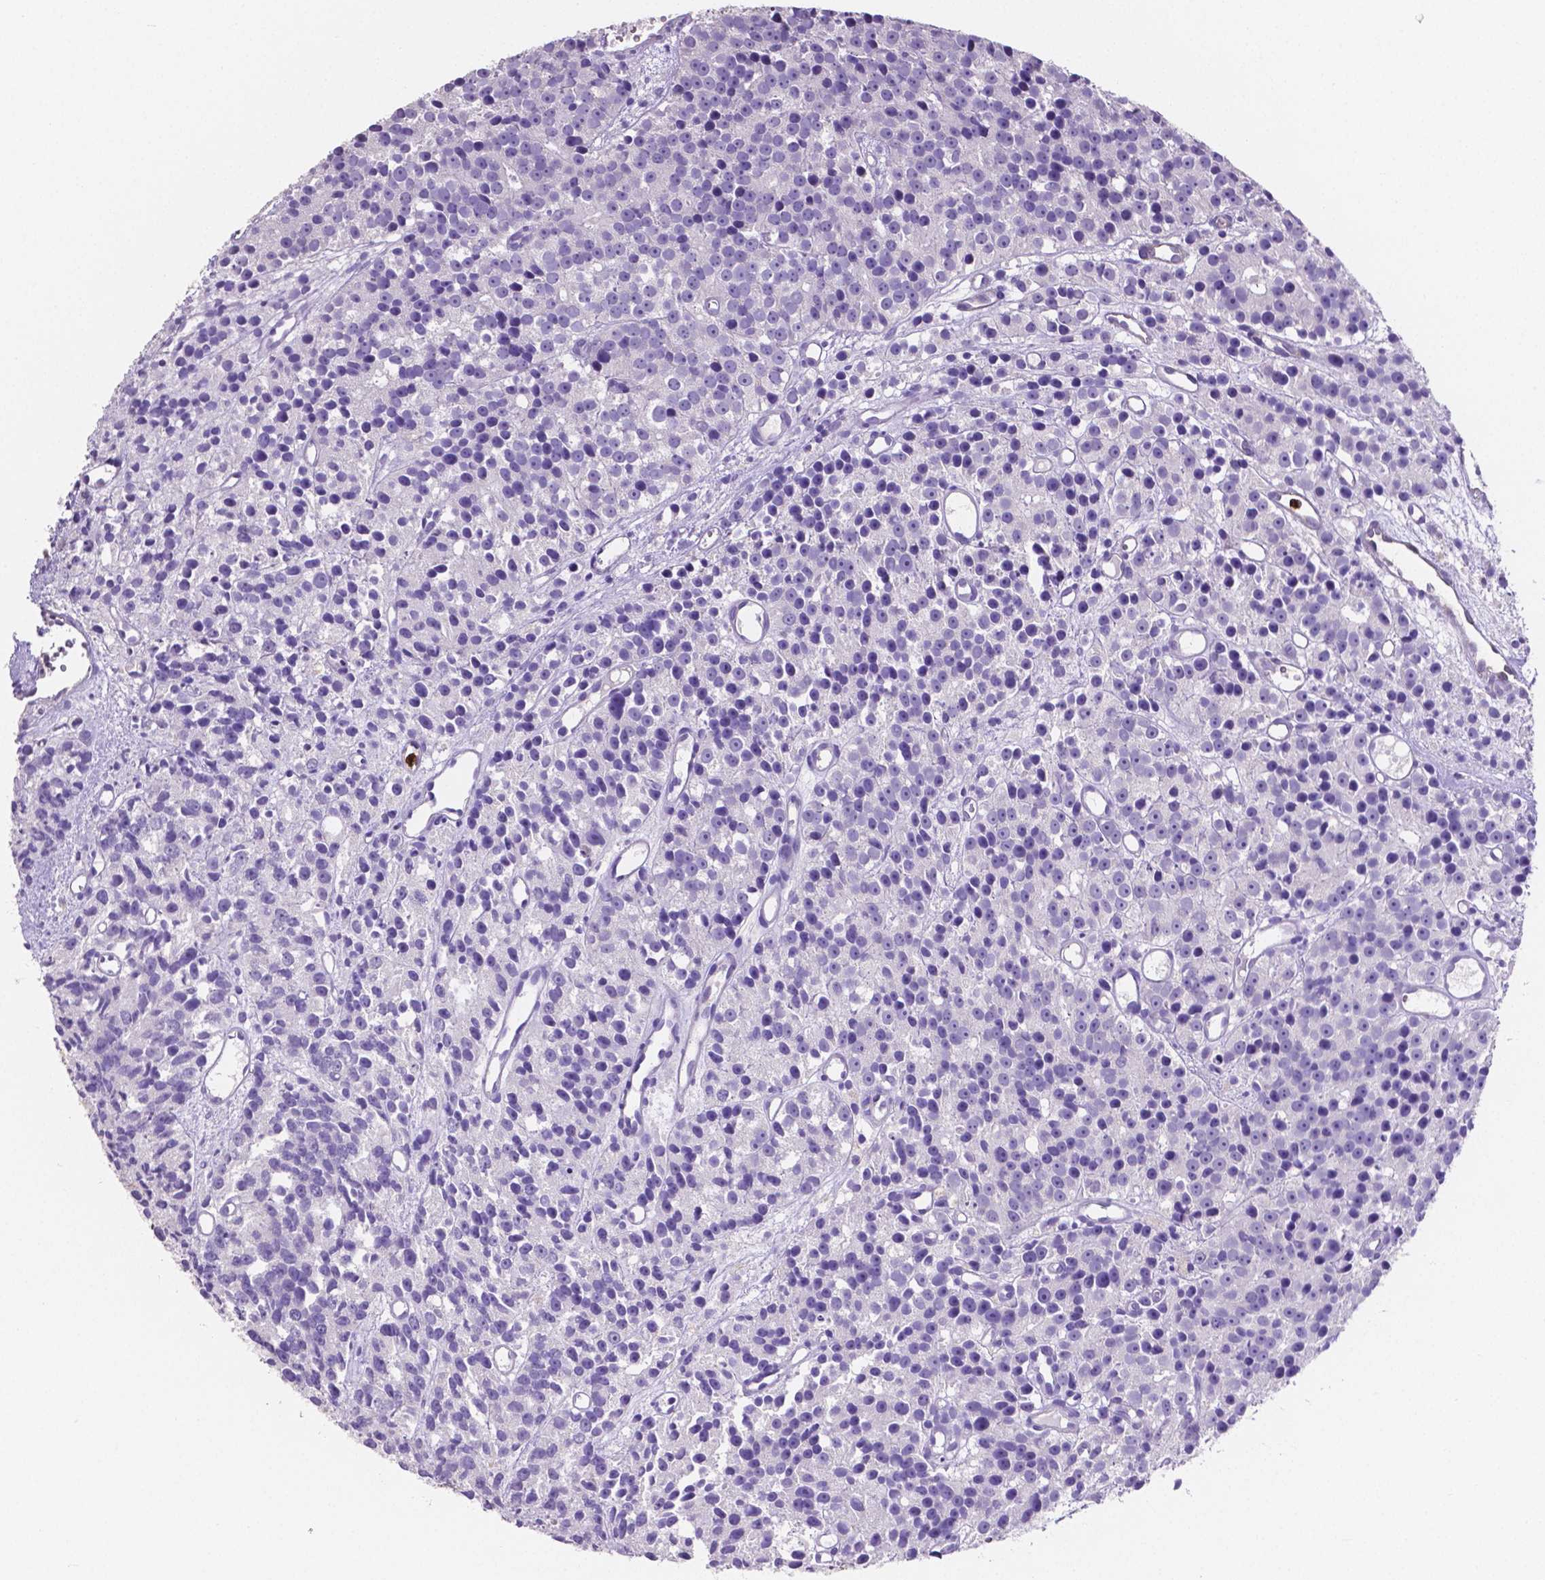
{"staining": {"intensity": "negative", "quantity": "none", "location": "none"}, "tissue": "prostate cancer", "cell_type": "Tumor cells", "image_type": "cancer", "snomed": [{"axis": "morphology", "description": "Adenocarcinoma, High grade"}, {"axis": "topography", "description": "Prostate"}], "caption": "Immunohistochemistry of prostate adenocarcinoma (high-grade) shows no expression in tumor cells. The staining is performed using DAB brown chromogen with nuclei counter-stained in using hematoxylin.", "gene": "MMP9", "patient": {"sex": "male", "age": 77}}